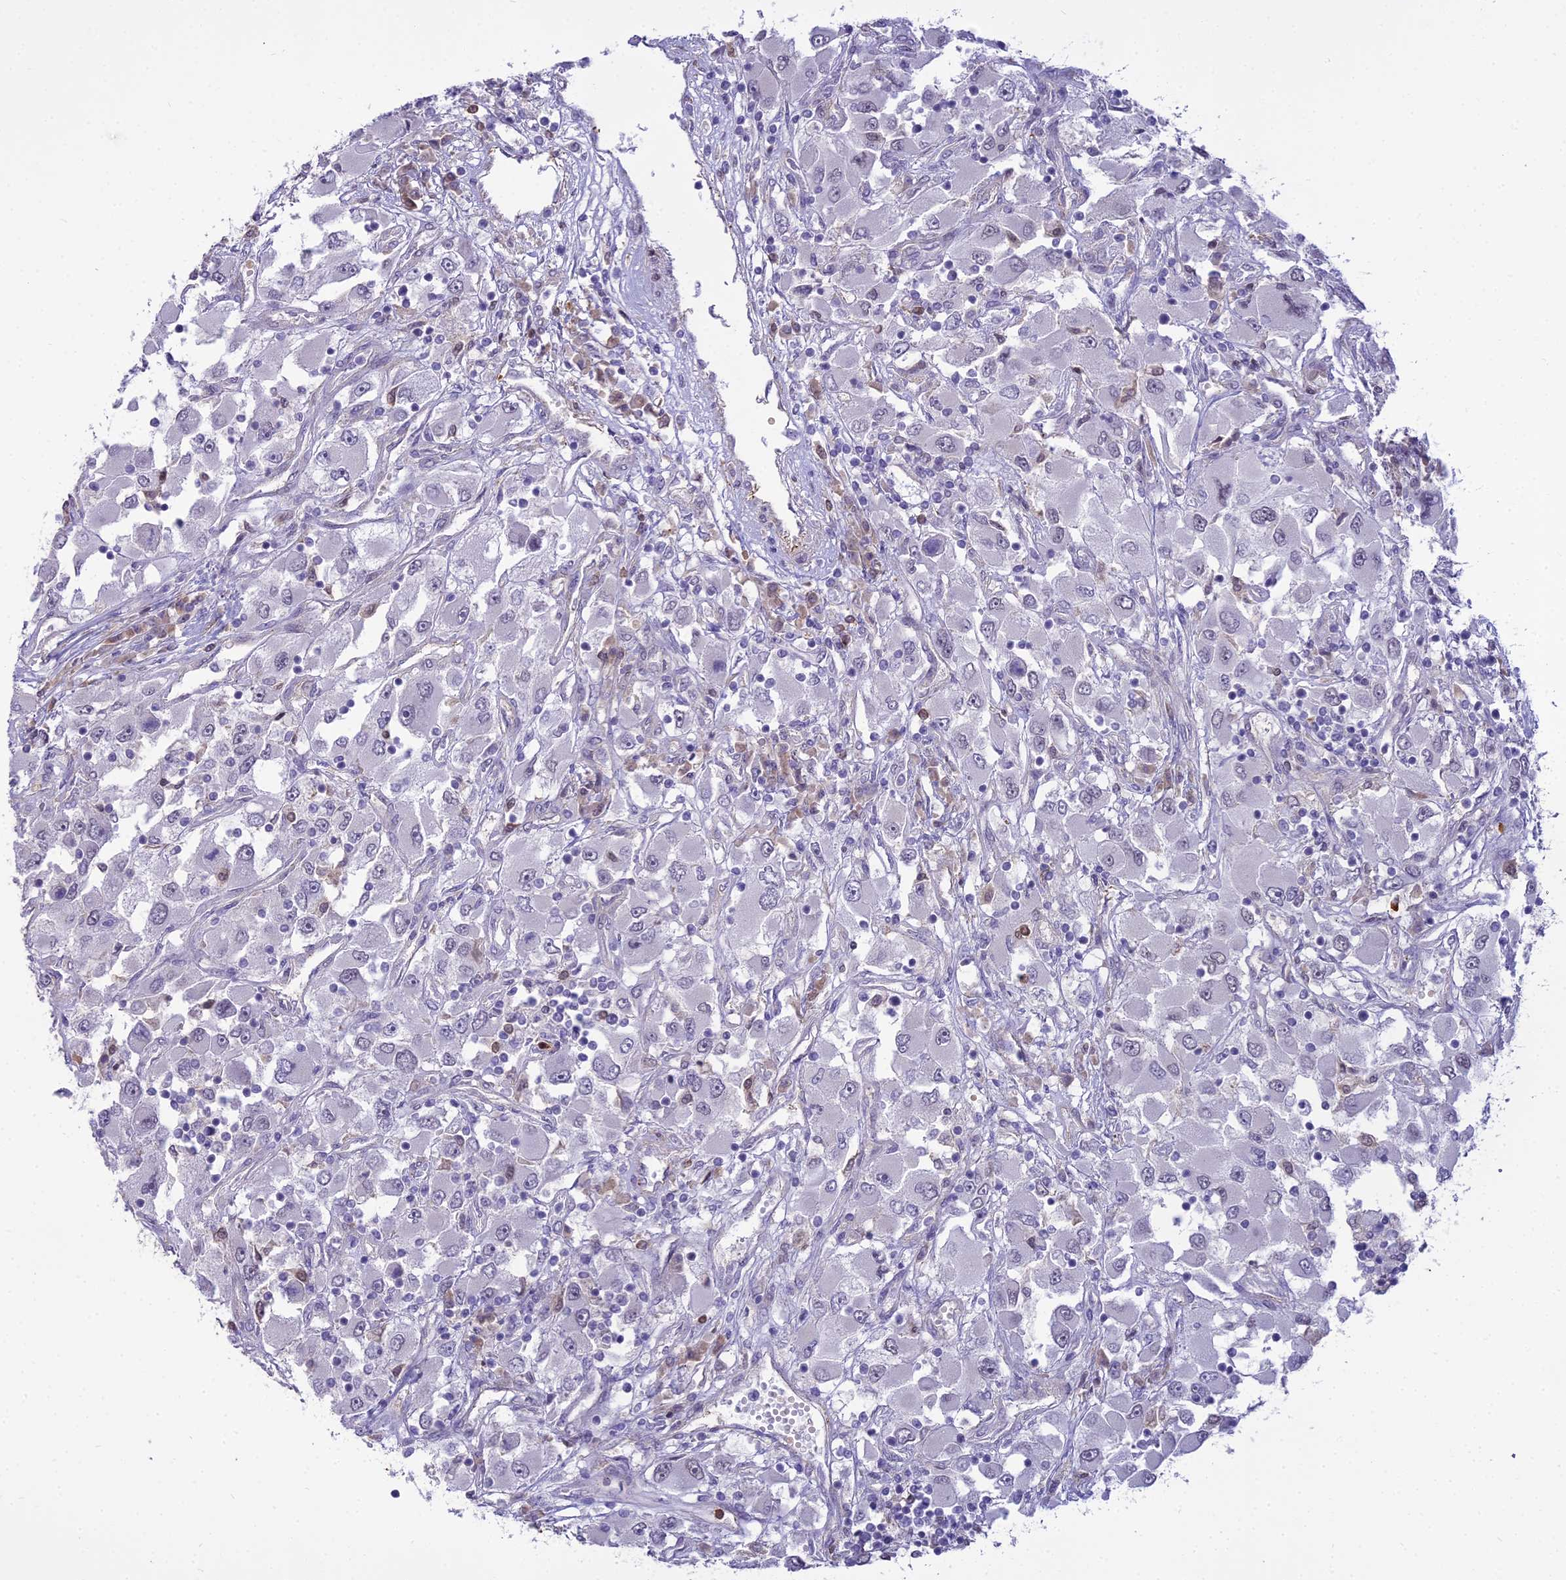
{"staining": {"intensity": "negative", "quantity": "none", "location": "none"}, "tissue": "renal cancer", "cell_type": "Tumor cells", "image_type": "cancer", "snomed": [{"axis": "morphology", "description": "Adenocarcinoma, NOS"}, {"axis": "topography", "description": "Kidney"}], "caption": "IHC photomicrograph of adenocarcinoma (renal) stained for a protein (brown), which reveals no staining in tumor cells.", "gene": "BLNK", "patient": {"sex": "female", "age": 52}}